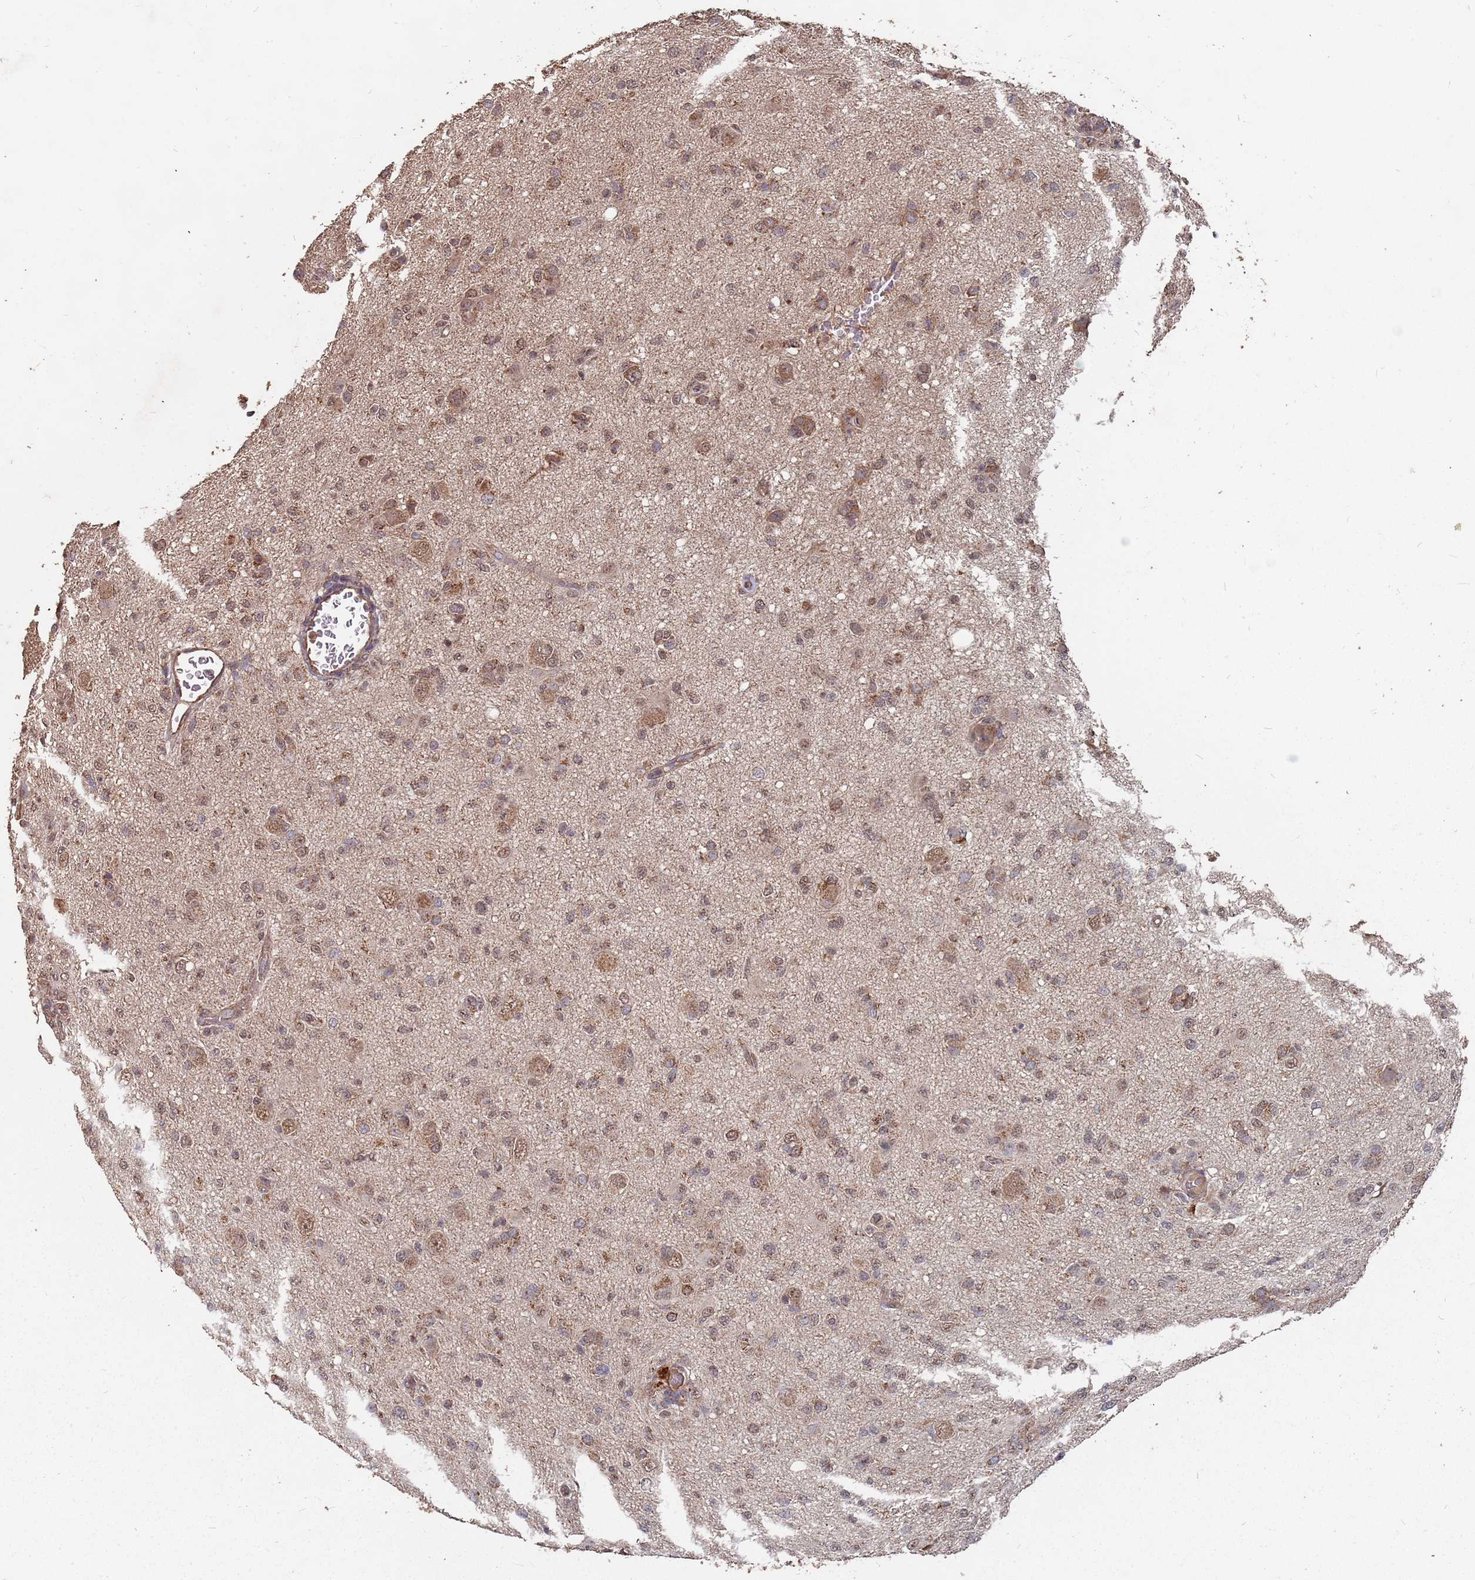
{"staining": {"intensity": "moderate", "quantity": ">75%", "location": "cytoplasmic/membranous,nuclear"}, "tissue": "glioma", "cell_type": "Tumor cells", "image_type": "cancer", "snomed": [{"axis": "morphology", "description": "Glioma, malignant, High grade"}, {"axis": "topography", "description": "Brain"}], "caption": "Human glioma stained with a protein marker displays moderate staining in tumor cells.", "gene": "PRORP", "patient": {"sex": "female", "age": 57}}